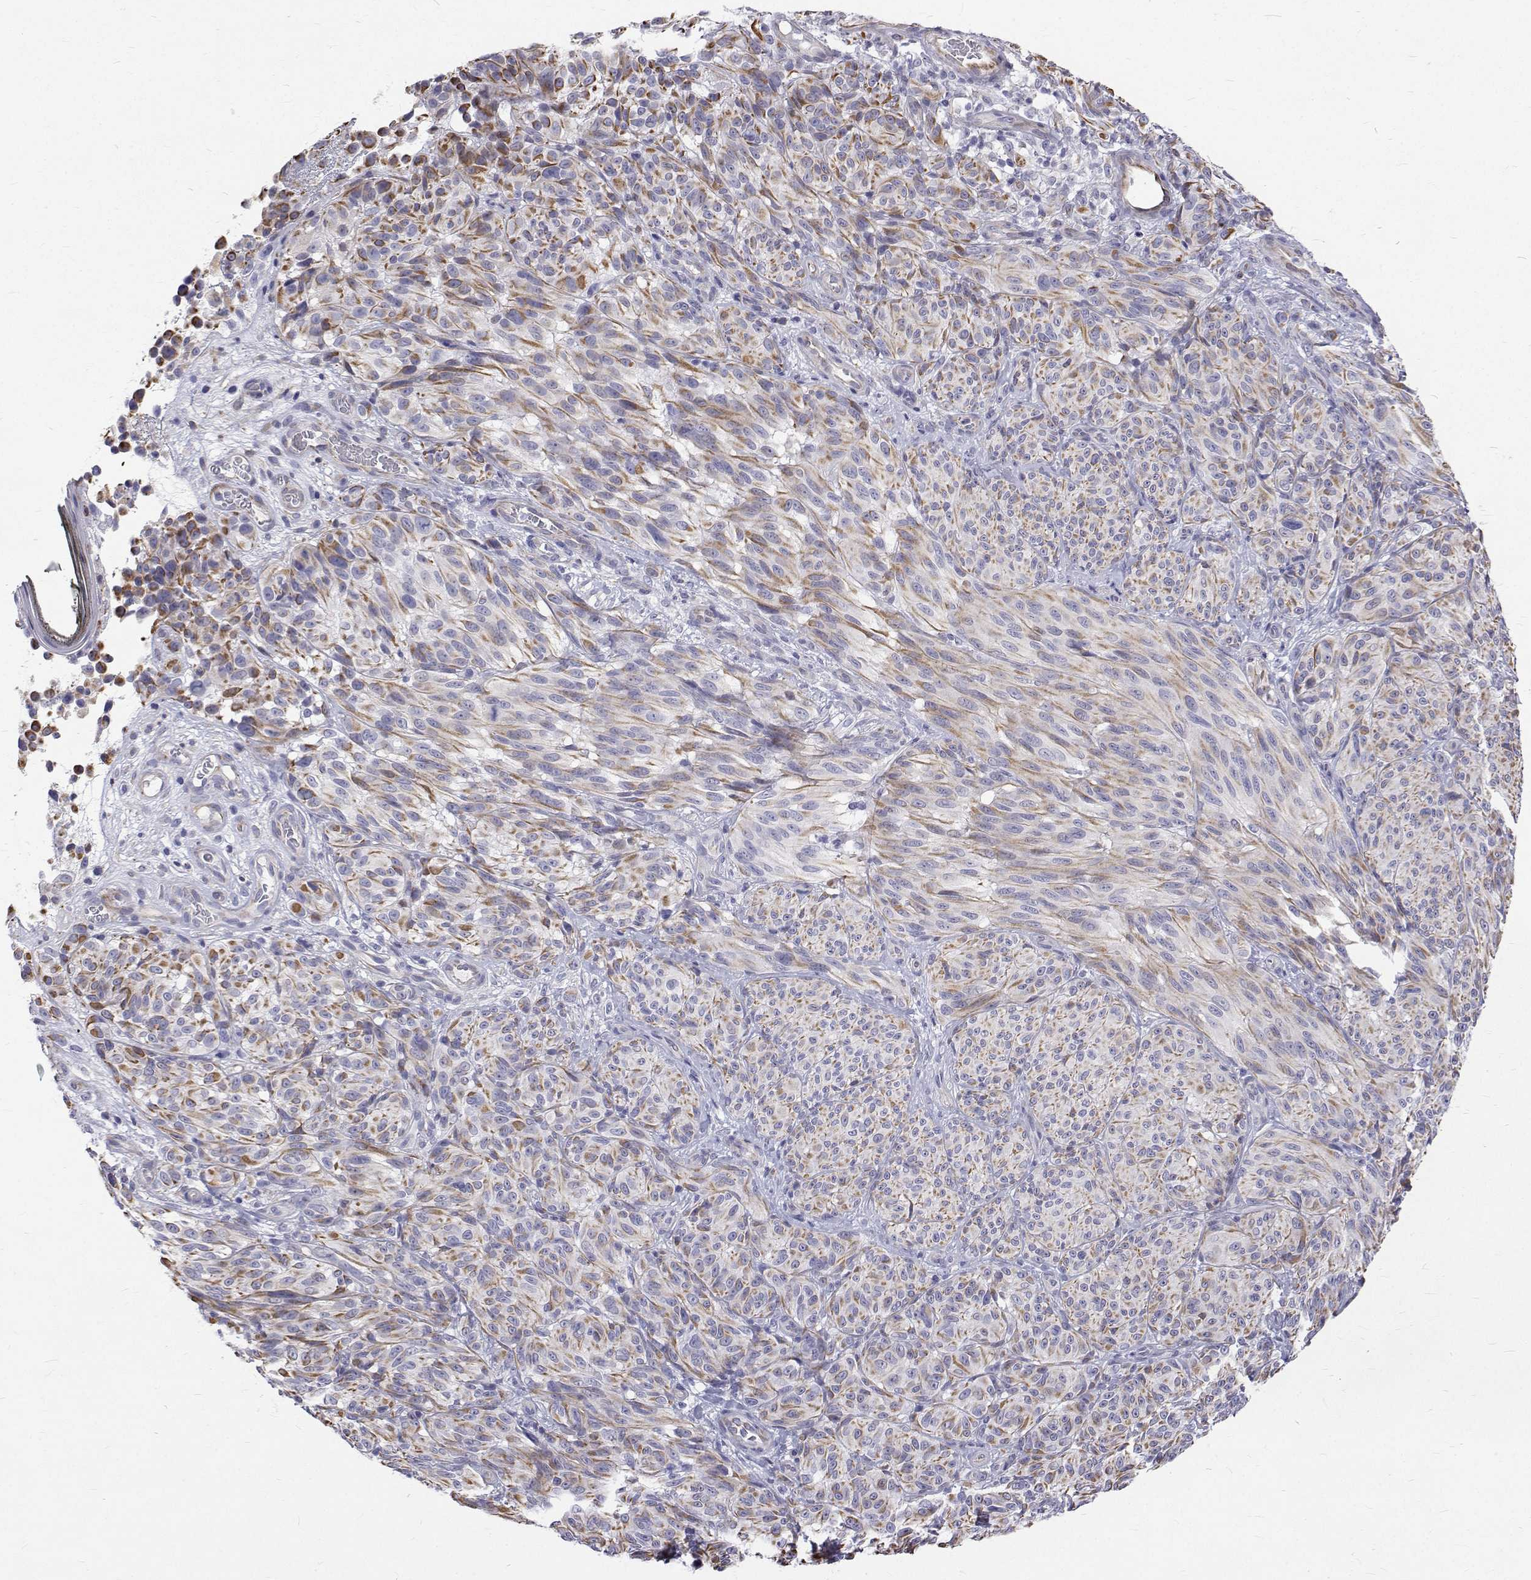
{"staining": {"intensity": "moderate", "quantity": "25%-75%", "location": "cytoplasmic/membranous"}, "tissue": "melanoma", "cell_type": "Tumor cells", "image_type": "cancer", "snomed": [{"axis": "morphology", "description": "Malignant melanoma, NOS"}, {"axis": "topography", "description": "Skin"}], "caption": "The photomicrograph reveals immunohistochemical staining of melanoma. There is moderate cytoplasmic/membranous staining is identified in approximately 25%-75% of tumor cells. The staining is performed using DAB (3,3'-diaminobenzidine) brown chromogen to label protein expression. The nuclei are counter-stained blue using hematoxylin.", "gene": "OPRPN", "patient": {"sex": "female", "age": 85}}